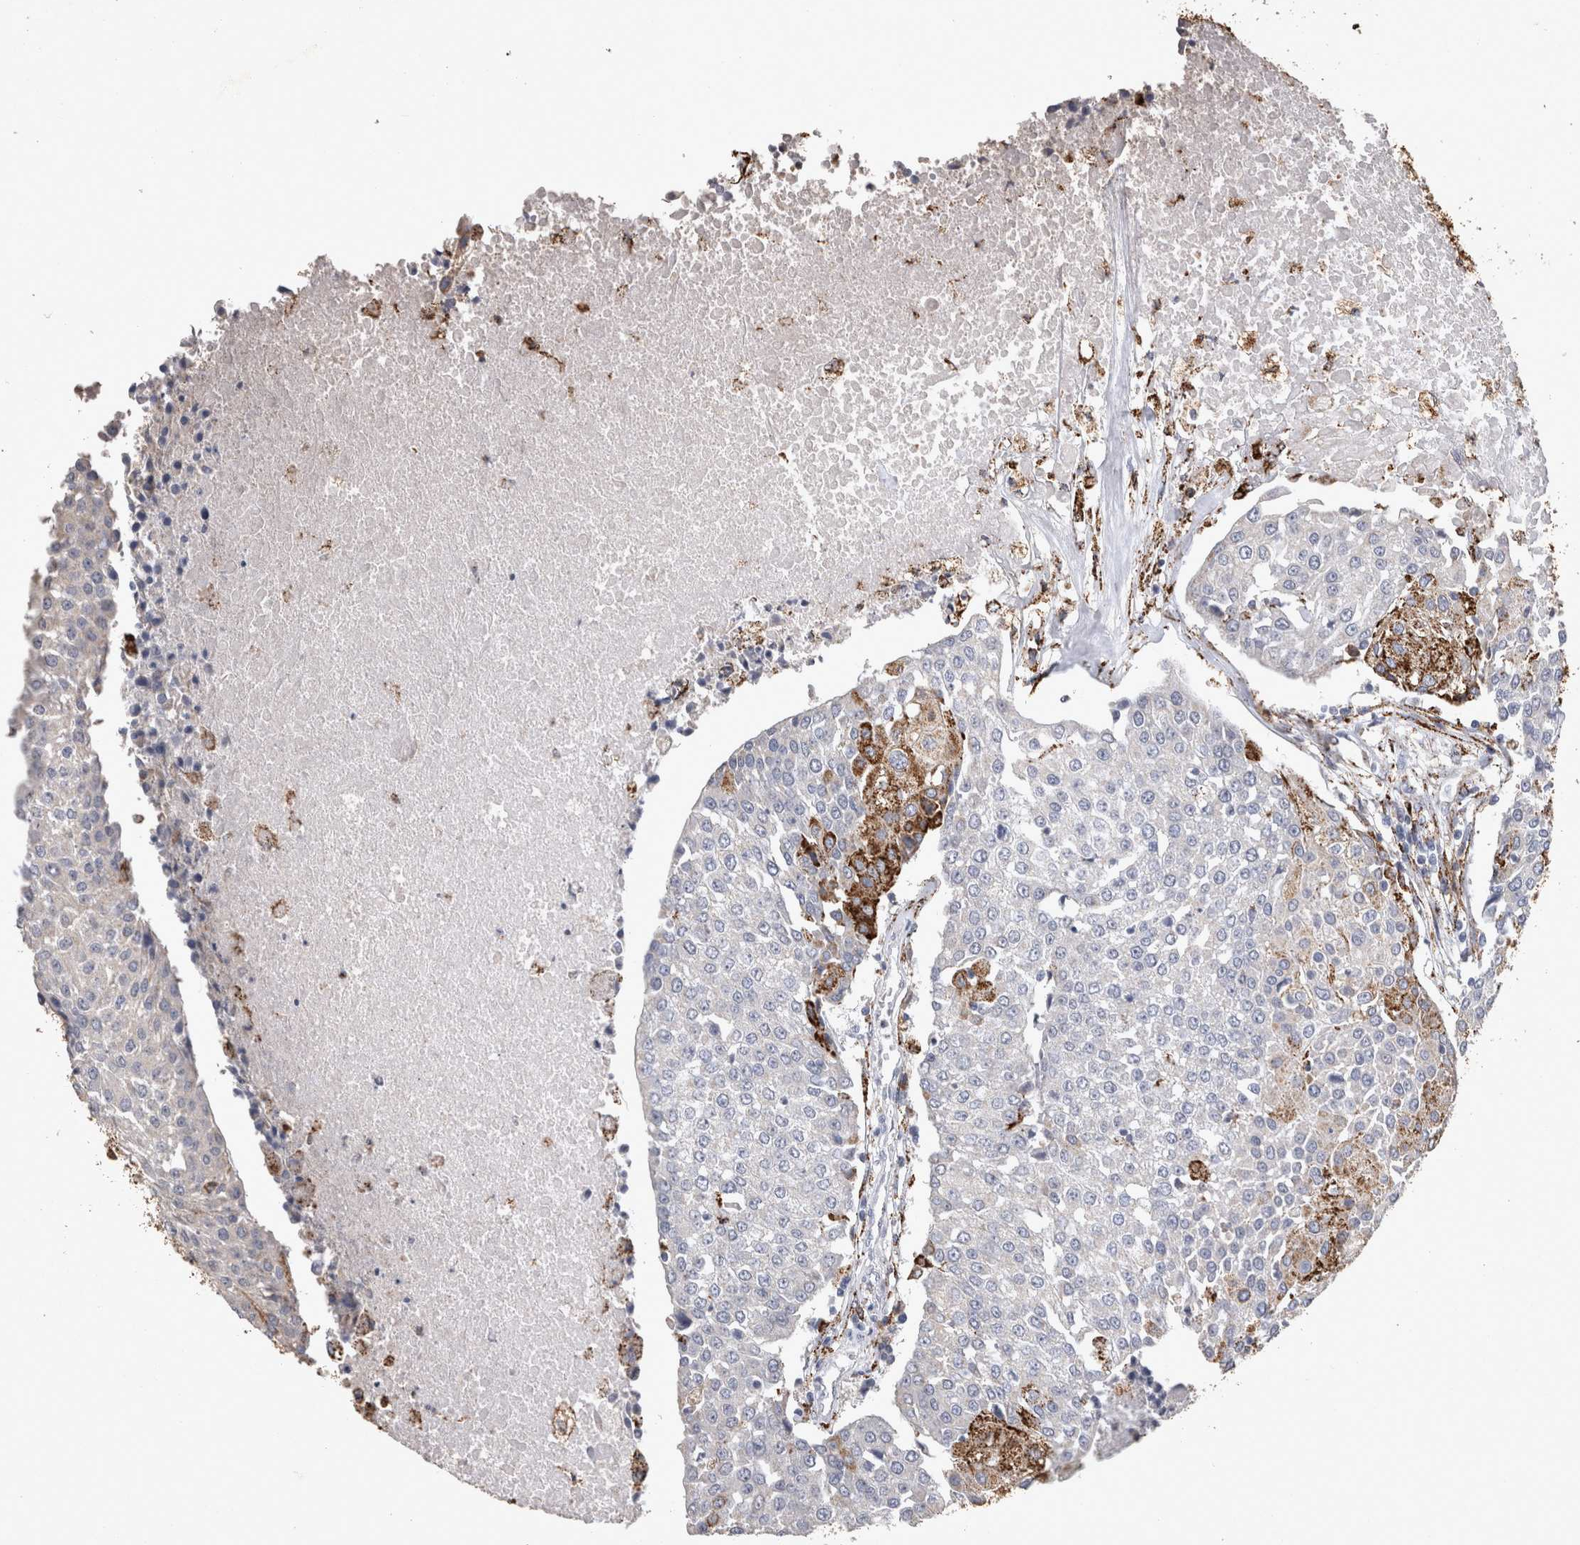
{"staining": {"intensity": "negative", "quantity": "none", "location": "none"}, "tissue": "urothelial cancer", "cell_type": "Tumor cells", "image_type": "cancer", "snomed": [{"axis": "morphology", "description": "Urothelial carcinoma, High grade"}, {"axis": "topography", "description": "Urinary bladder"}], "caption": "Immunohistochemical staining of urothelial carcinoma (high-grade) demonstrates no significant expression in tumor cells. (Immunohistochemistry (ihc), brightfield microscopy, high magnification).", "gene": "DKK3", "patient": {"sex": "female", "age": 85}}